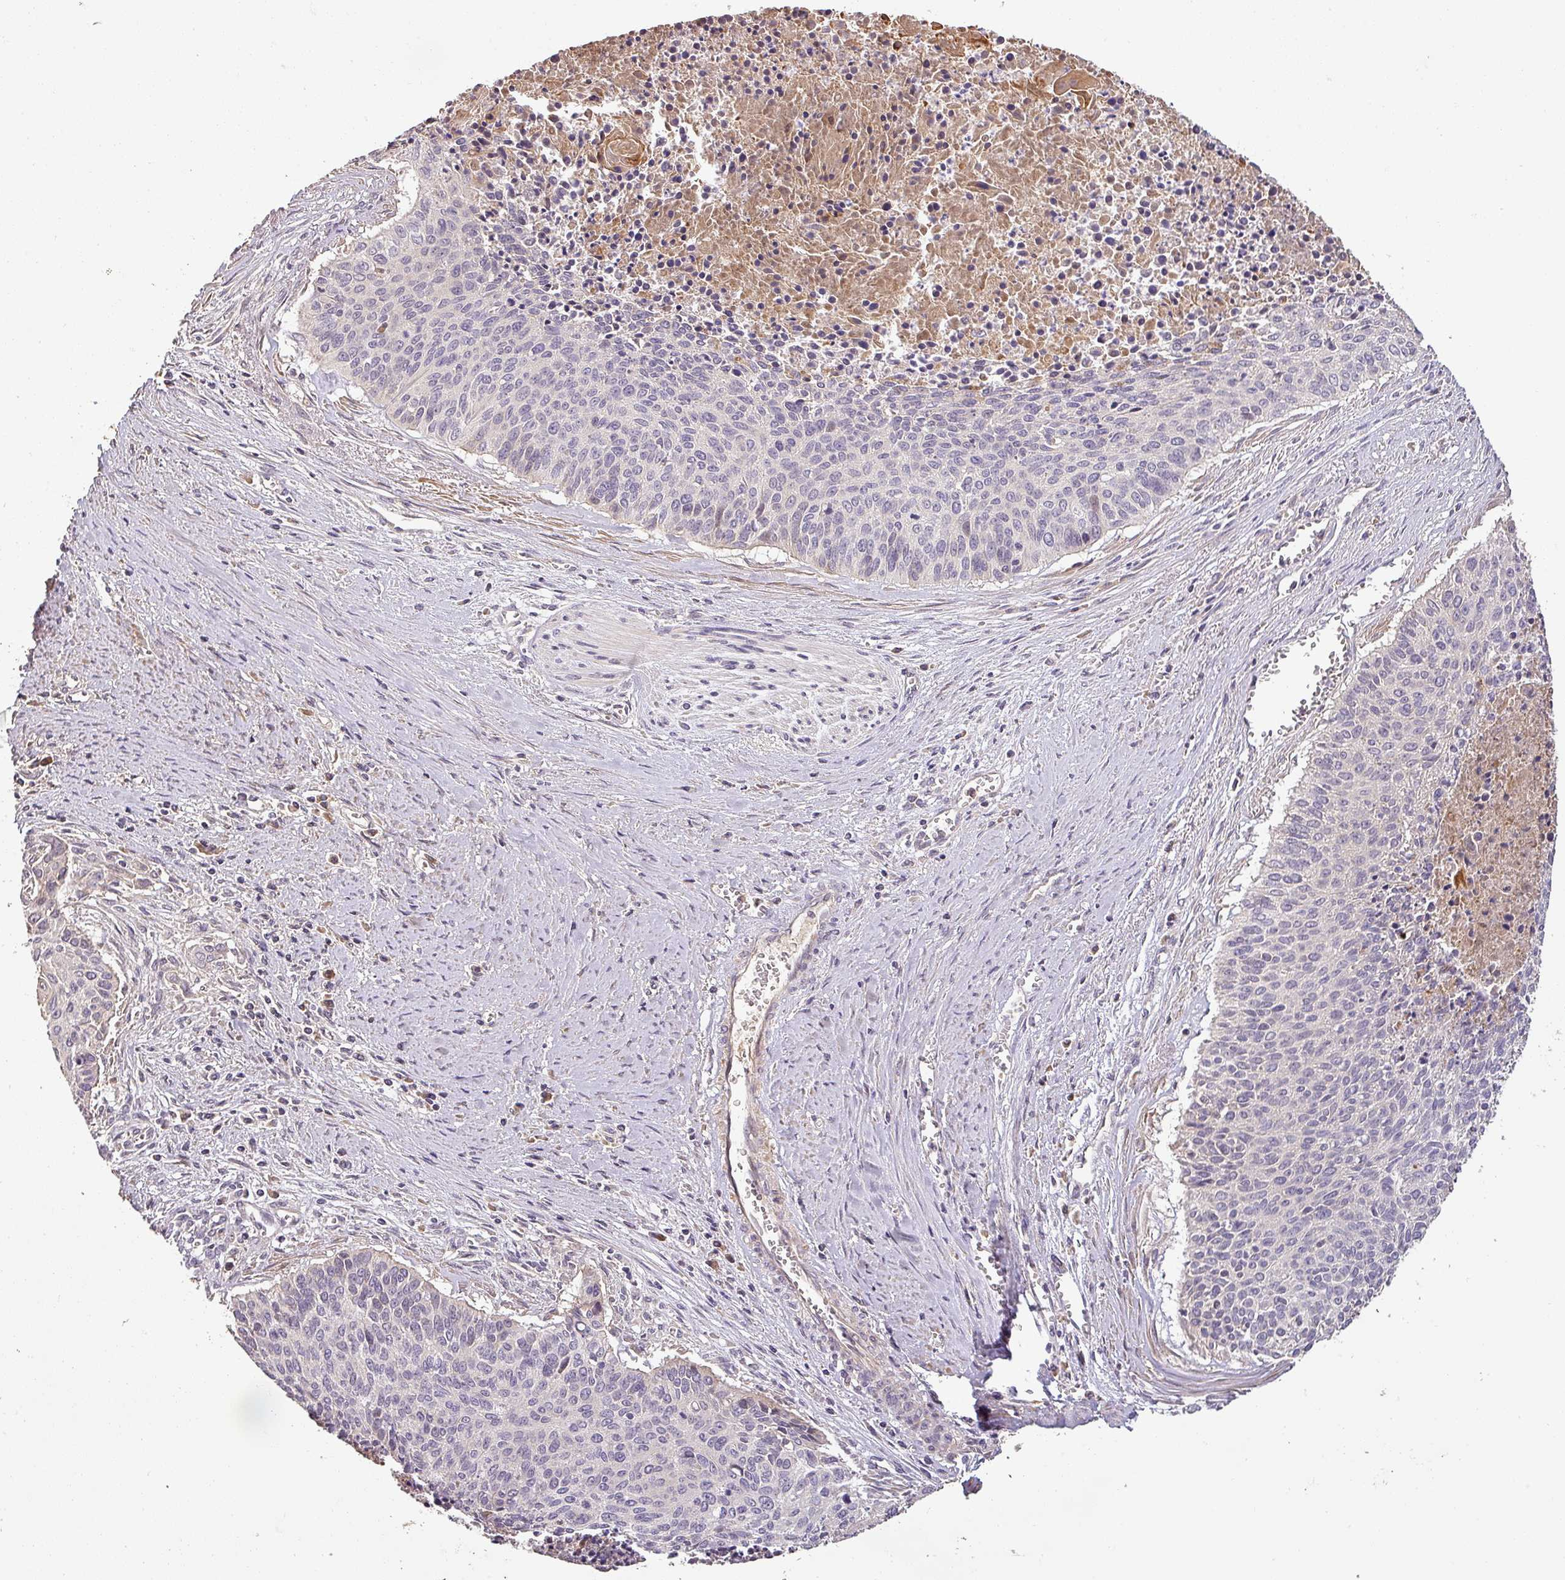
{"staining": {"intensity": "negative", "quantity": "none", "location": "none"}, "tissue": "cervical cancer", "cell_type": "Tumor cells", "image_type": "cancer", "snomed": [{"axis": "morphology", "description": "Squamous cell carcinoma, NOS"}, {"axis": "topography", "description": "Cervix"}], "caption": "Cervical cancer was stained to show a protein in brown. There is no significant staining in tumor cells.", "gene": "BPIFB3", "patient": {"sex": "female", "age": 55}}